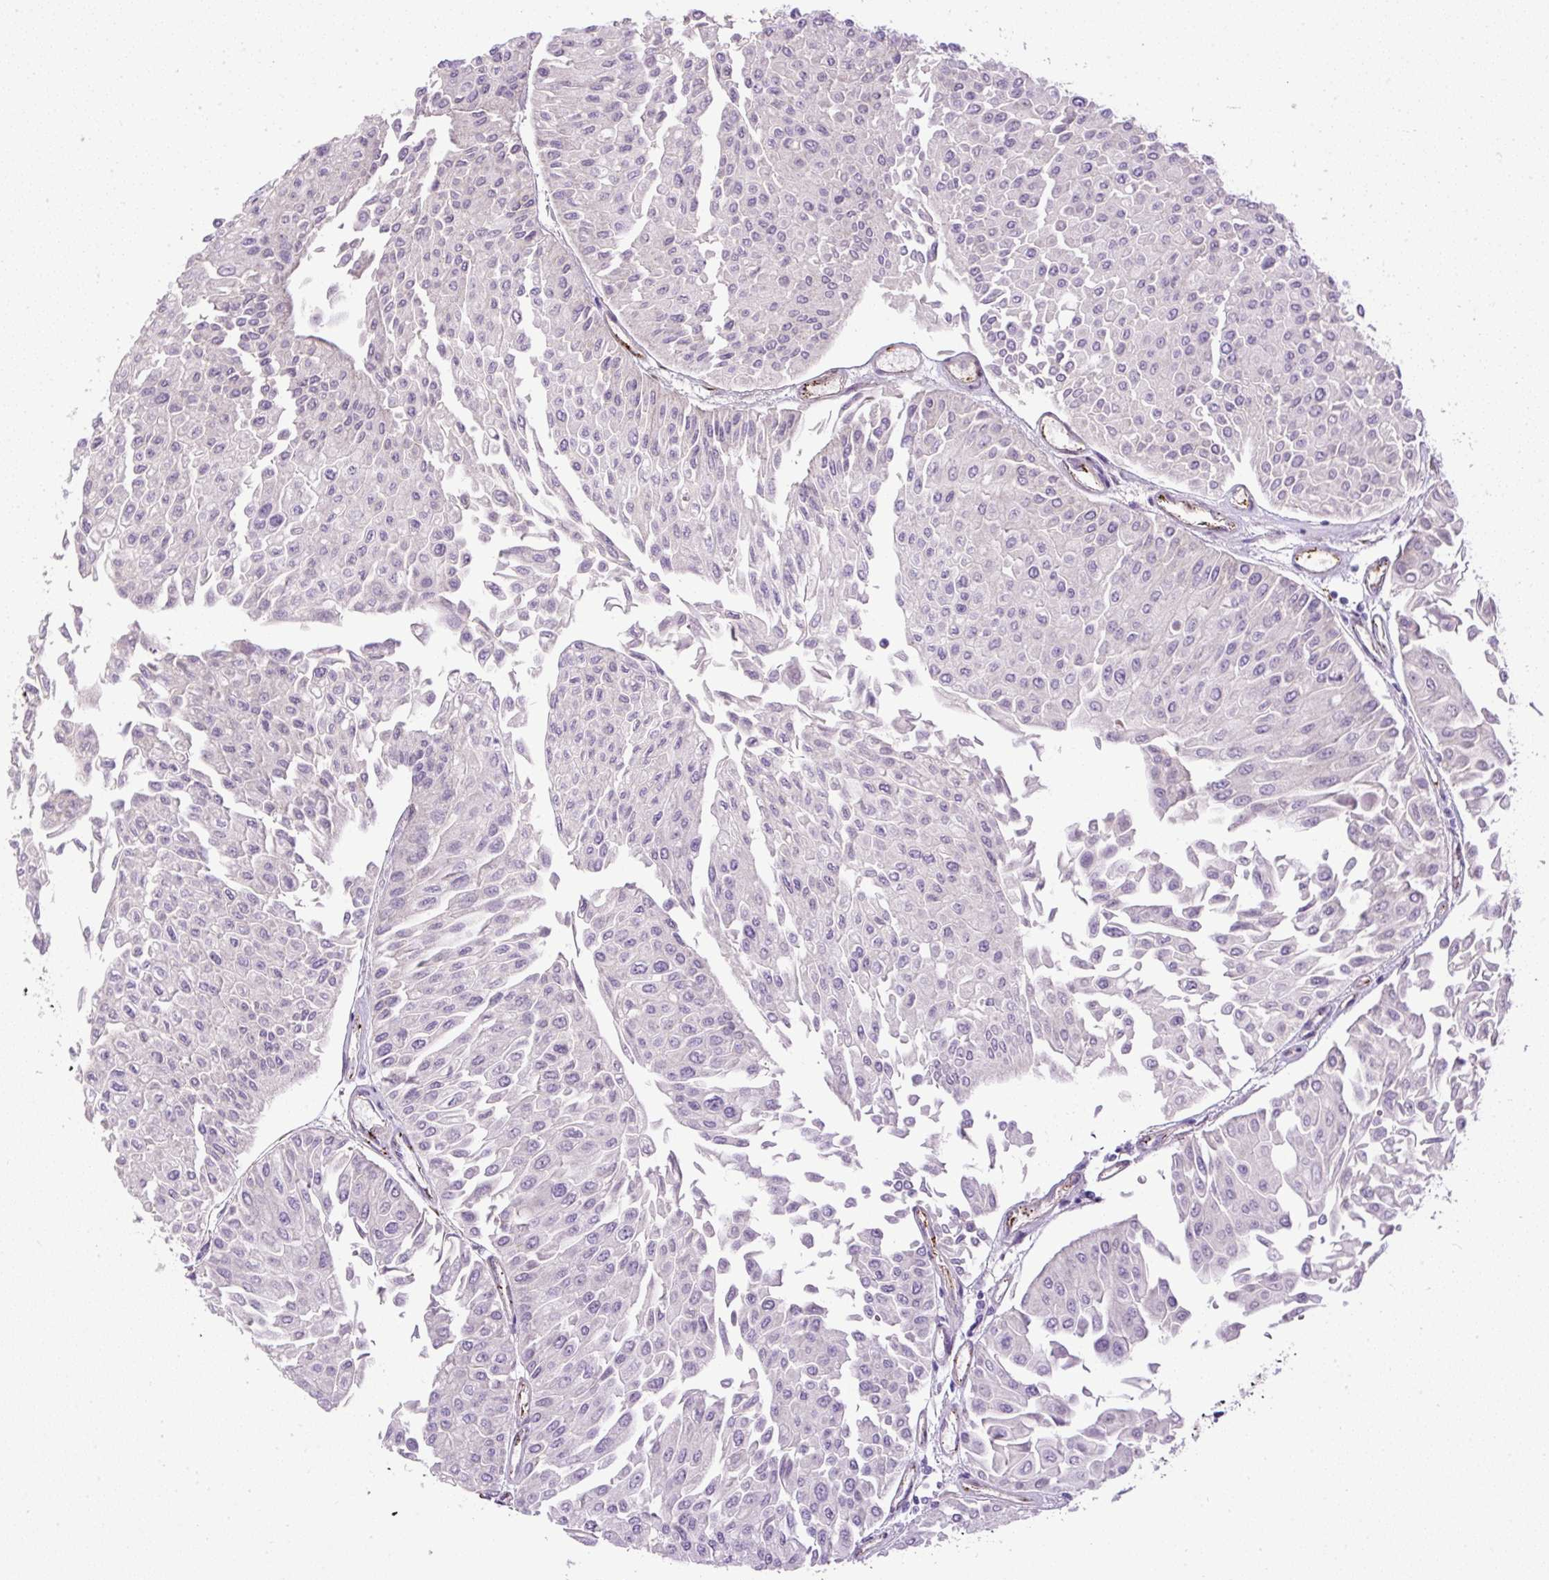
{"staining": {"intensity": "negative", "quantity": "none", "location": "none"}, "tissue": "urothelial cancer", "cell_type": "Tumor cells", "image_type": "cancer", "snomed": [{"axis": "morphology", "description": "Urothelial carcinoma, Low grade"}, {"axis": "topography", "description": "Urinary bladder"}], "caption": "Immunohistochemistry (IHC) of human low-grade urothelial carcinoma demonstrates no expression in tumor cells. (Immunohistochemistry (IHC), brightfield microscopy, high magnification).", "gene": "LEFTY2", "patient": {"sex": "male", "age": 67}}